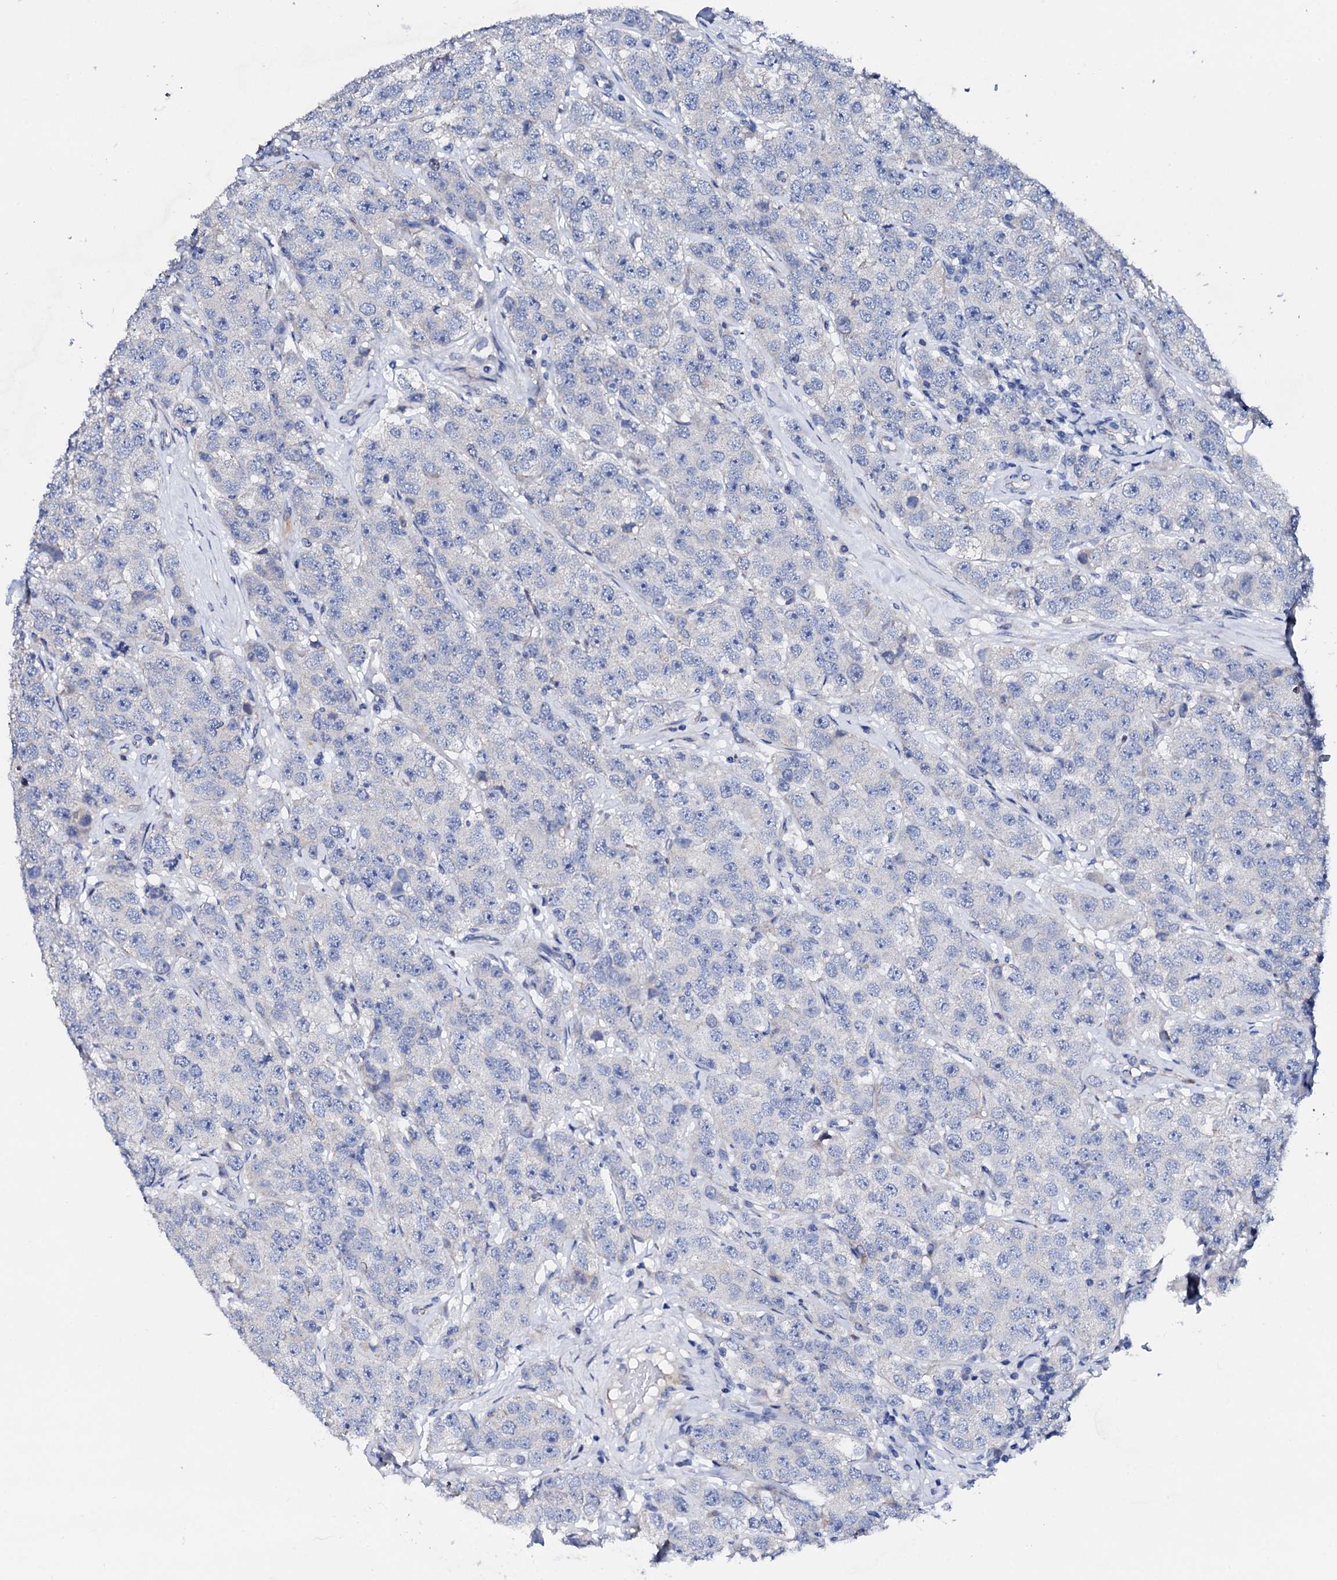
{"staining": {"intensity": "negative", "quantity": "none", "location": "none"}, "tissue": "testis cancer", "cell_type": "Tumor cells", "image_type": "cancer", "snomed": [{"axis": "morphology", "description": "Seminoma, NOS"}, {"axis": "topography", "description": "Testis"}], "caption": "A histopathology image of seminoma (testis) stained for a protein displays no brown staining in tumor cells.", "gene": "TRDN", "patient": {"sex": "male", "age": 28}}